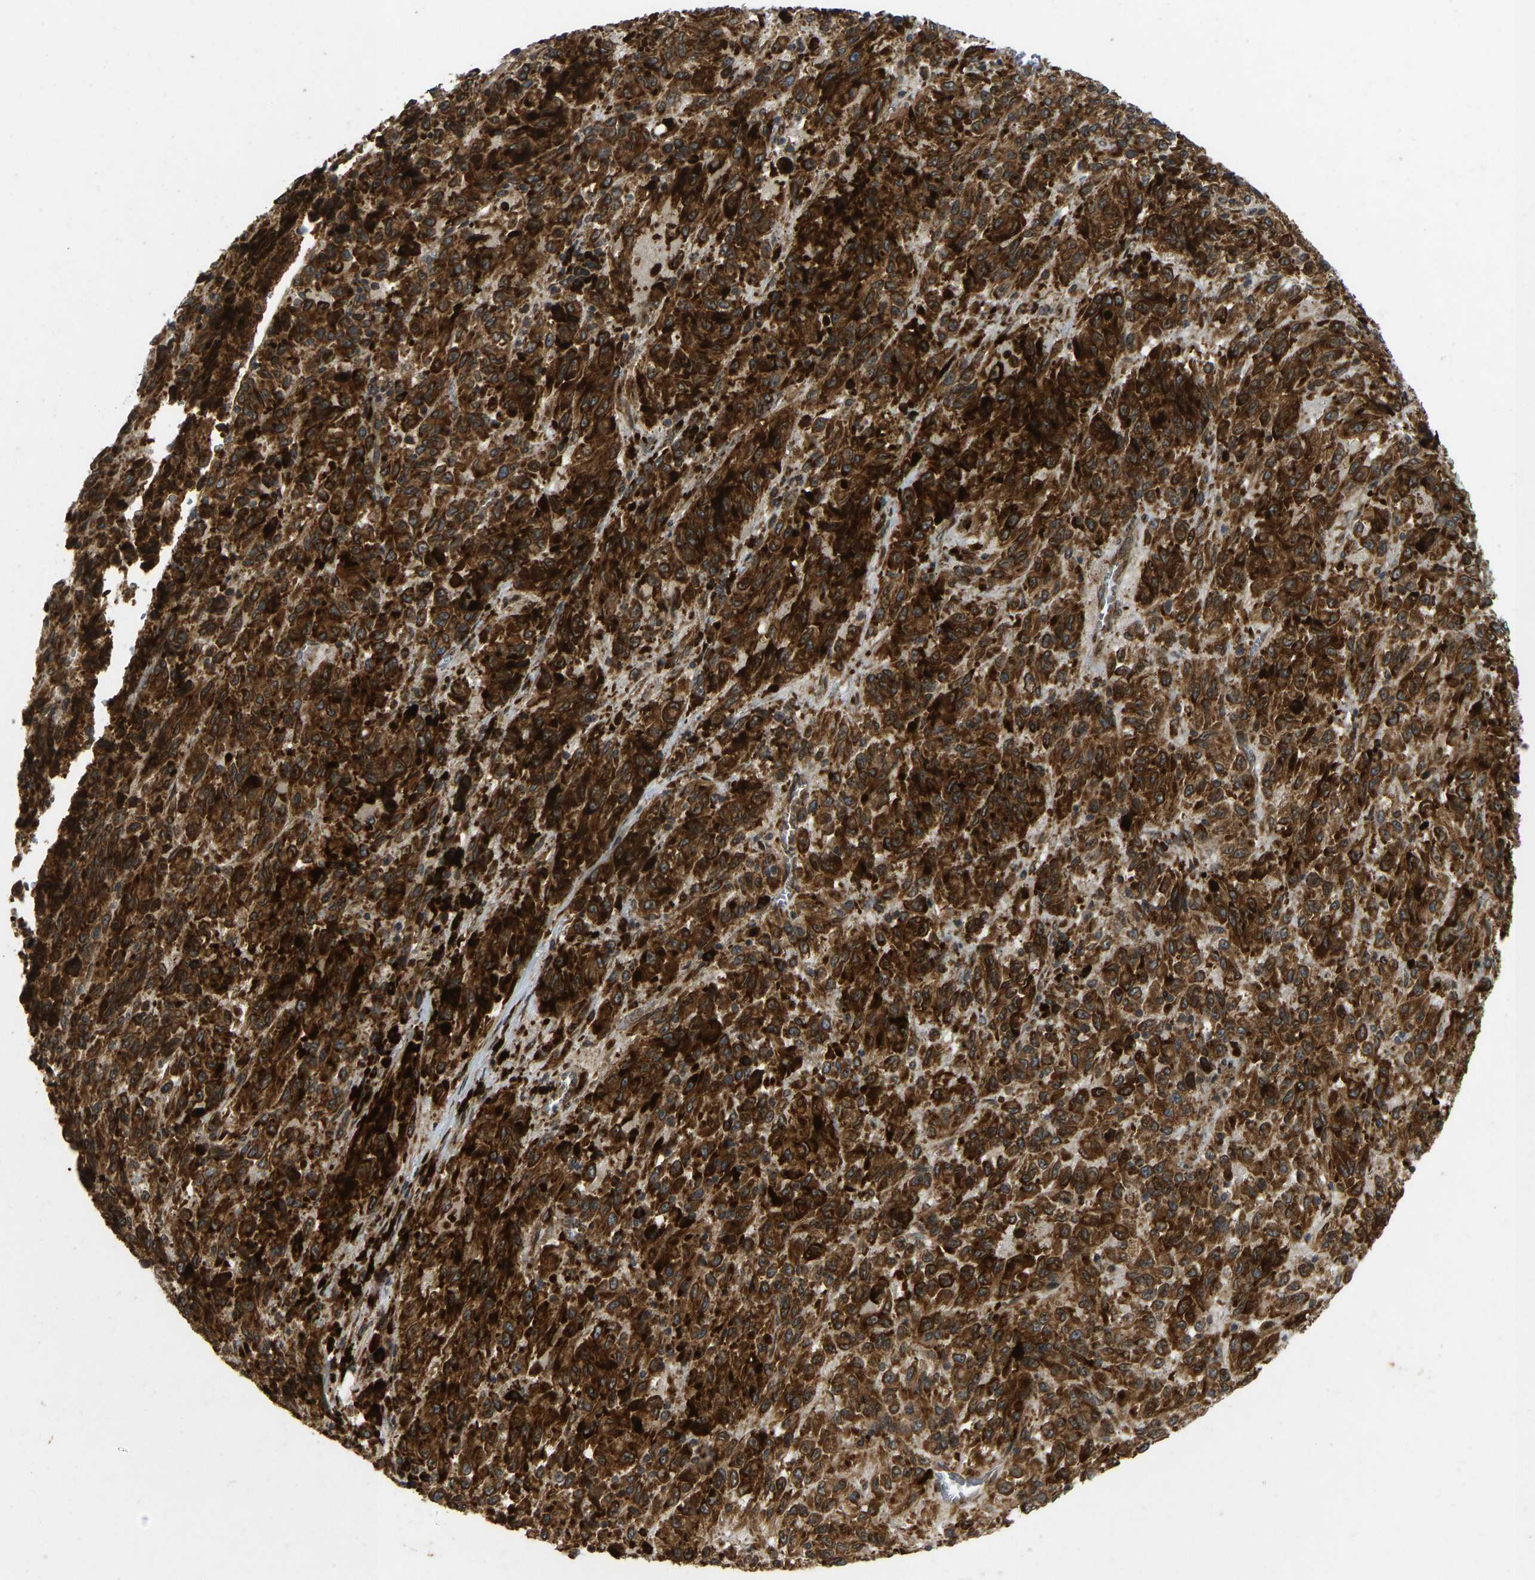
{"staining": {"intensity": "strong", "quantity": ">75%", "location": "cytoplasmic/membranous"}, "tissue": "melanoma", "cell_type": "Tumor cells", "image_type": "cancer", "snomed": [{"axis": "morphology", "description": "Malignant melanoma, Metastatic site"}, {"axis": "topography", "description": "Lung"}], "caption": "IHC of human malignant melanoma (metastatic site) displays high levels of strong cytoplasmic/membranous expression in about >75% of tumor cells.", "gene": "RPN2", "patient": {"sex": "male", "age": 64}}